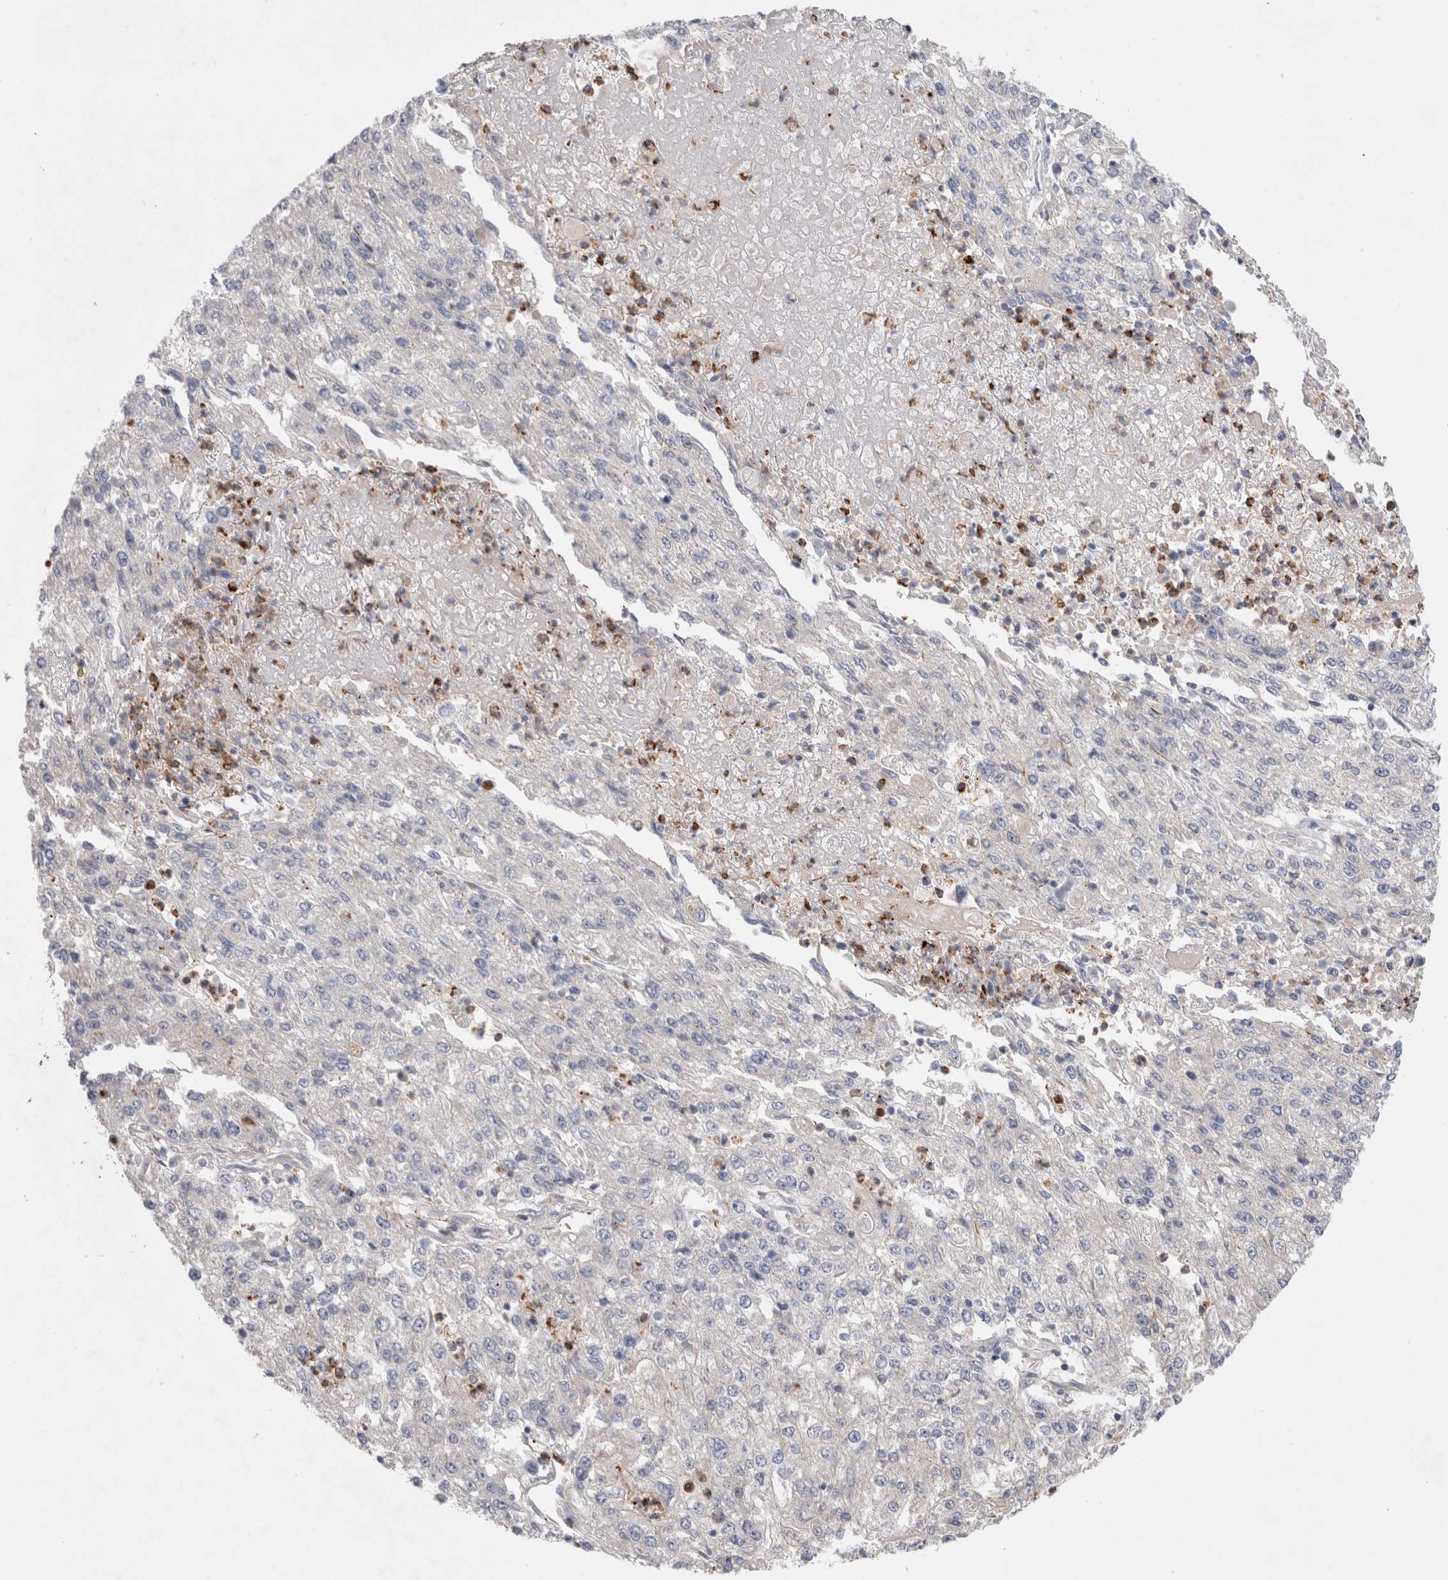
{"staining": {"intensity": "negative", "quantity": "none", "location": "none"}, "tissue": "endometrial cancer", "cell_type": "Tumor cells", "image_type": "cancer", "snomed": [{"axis": "morphology", "description": "Adenocarcinoma, NOS"}, {"axis": "topography", "description": "Endometrium"}], "caption": "Immunohistochemical staining of adenocarcinoma (endometrial) exhibits no significant expression in tumor cells.", "gene": "GSDMB", "patient": {"sex": "female", "age": 49}}